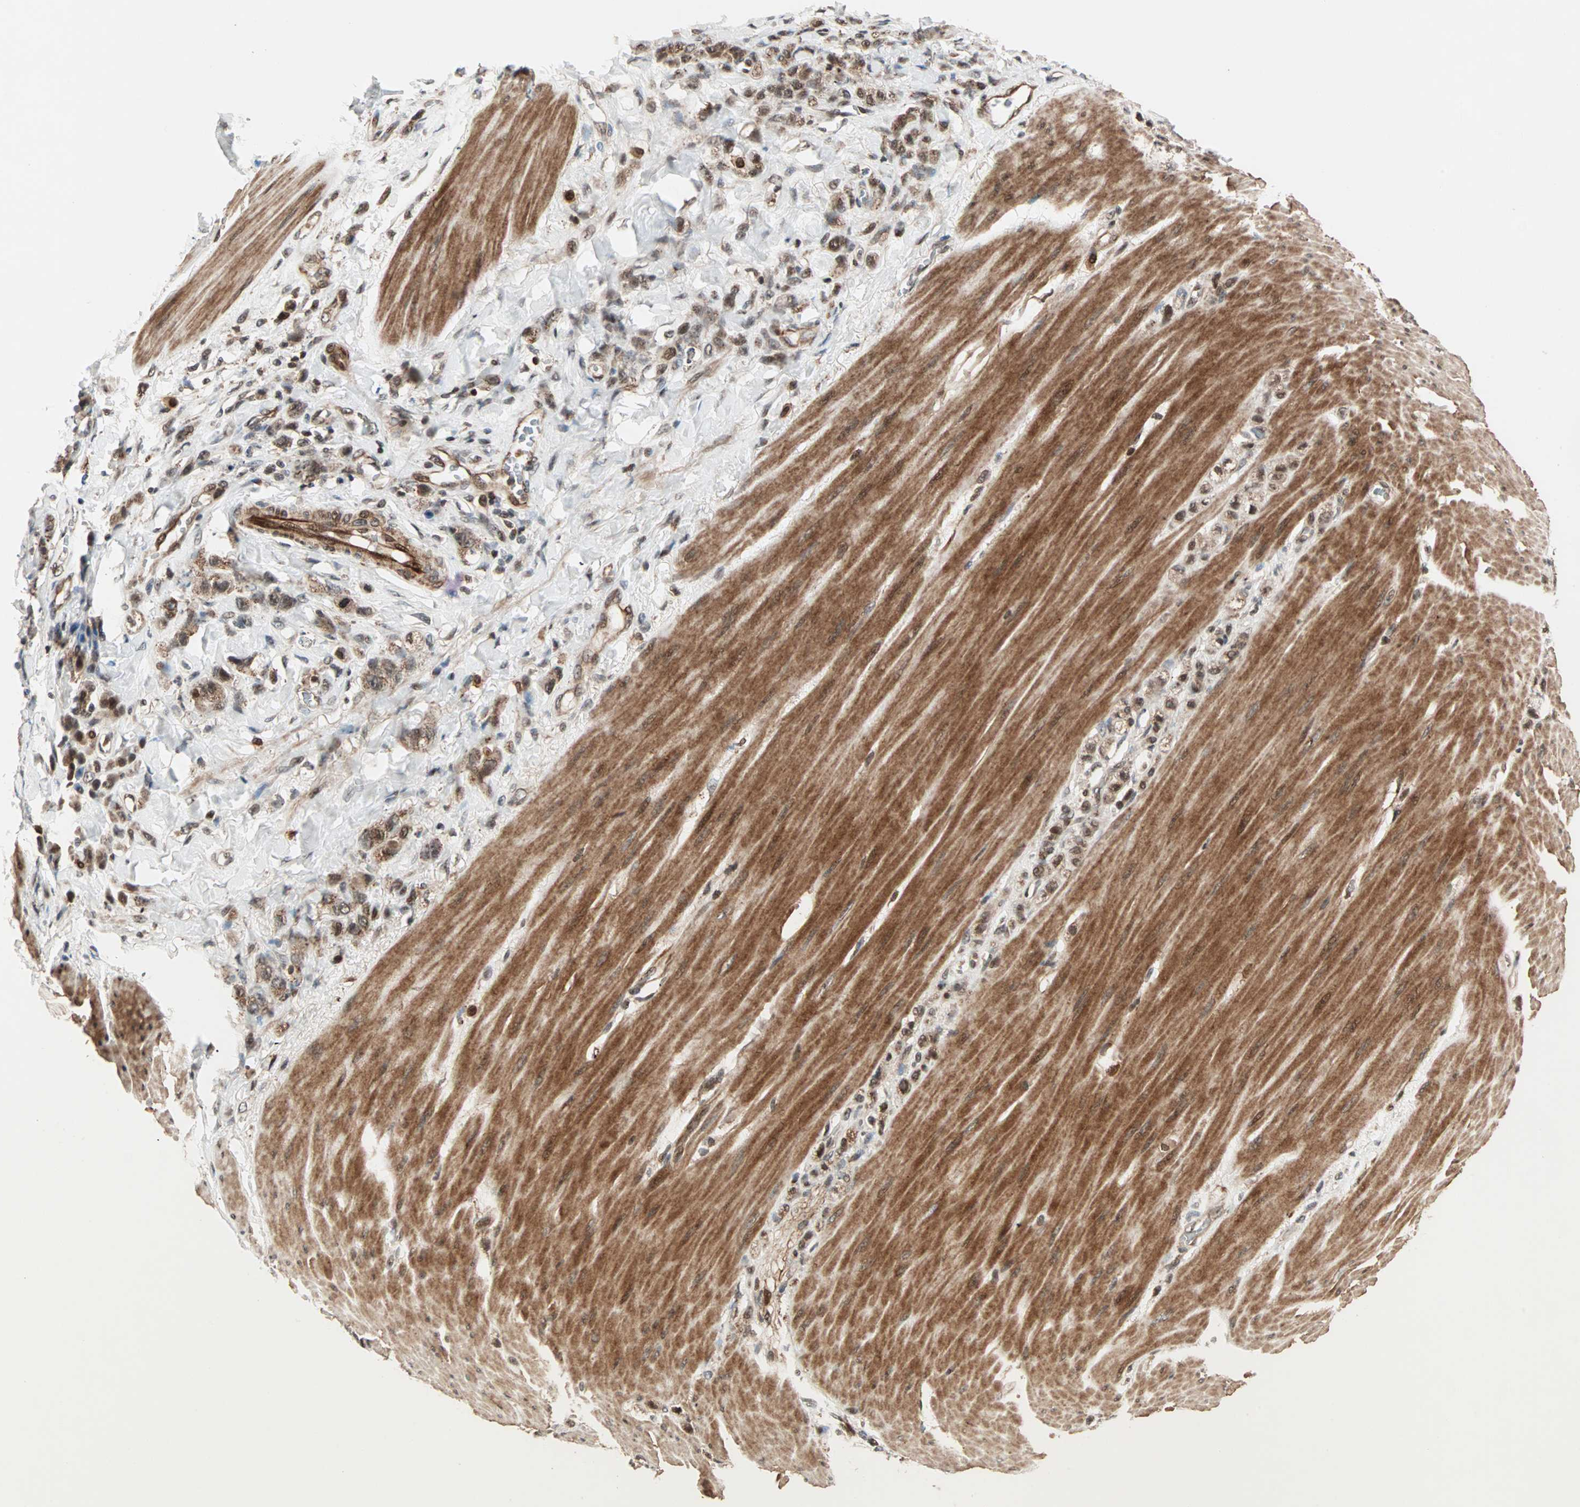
{"staining": {"intensity": "moderate", "quantity": ">75%", "location": "cytoplasmic/membranous,nuclear"}, "tissue": "stomach cancer", "cell_type": "Tumor cells", "image_type": "cancer", "snomed": [{"axis": "morphology", "description": "Adenocarcinoma, NOS"}, {"axis": "topography", "description": "Stomach"}], "caption": "Stomach adenocarcinoma stained for a protein (brown) shows moderate cytoplasmic/membranous and nuclear positive positivity in approximately >75% of tumor cells.", "gene": "ZBED9", "patient": {"sex": "male", "age": 82}}